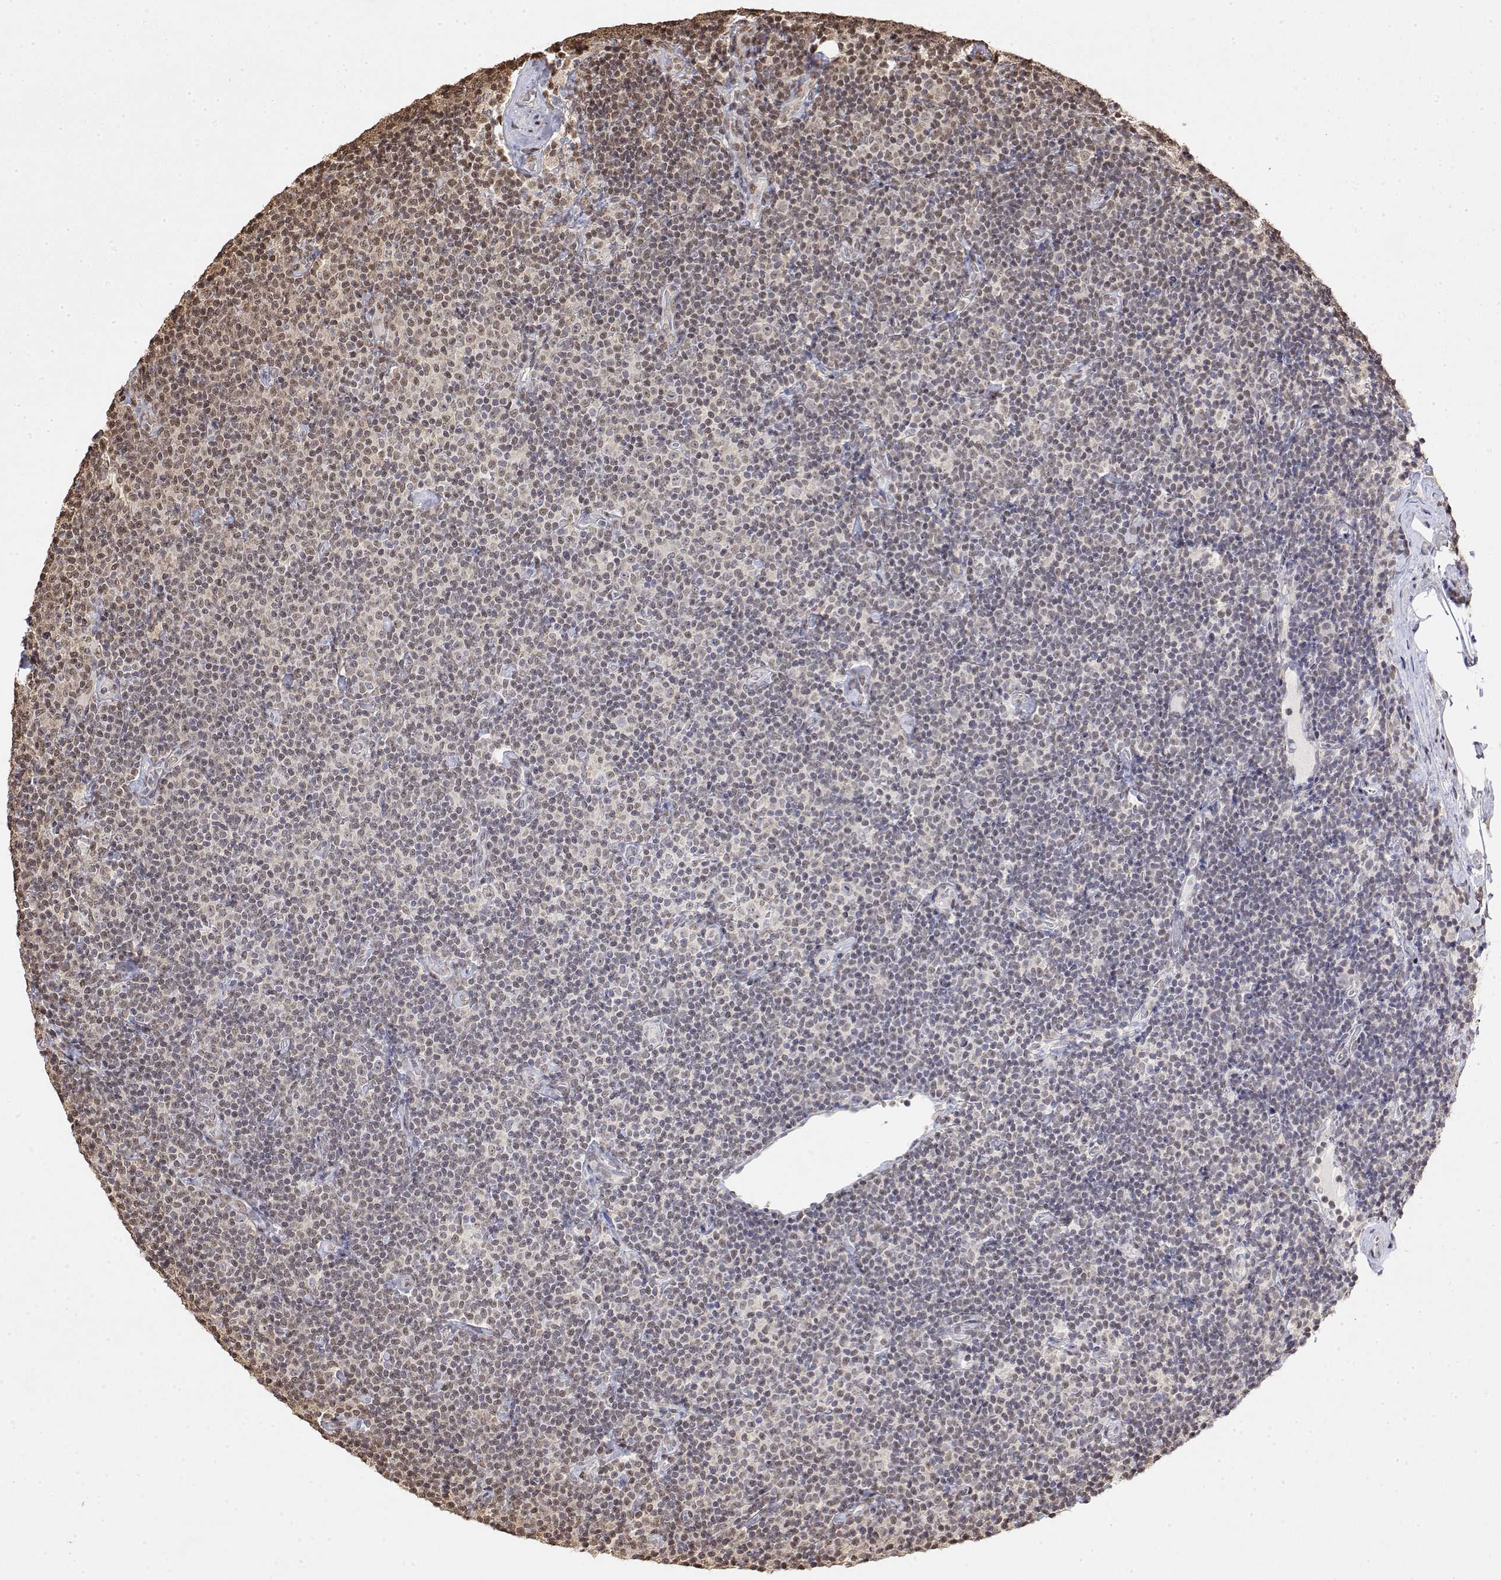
{"staining": {"intensity": "weak", "quantity": ">75%", "location": "nuclear"}, "tissue": "lymphoma", "cell_type": "Tumor cells", "image_type": "cancer", "snomed": [{"axis": "morphology", "description": "Malignant lymphoma, non-Hodgkin's type, Low grade"}, {"axis": "topography", "description": "Lymph node"}], "caption": "Malignant lymphoma, non-Hodgkin's type (low-grade) stained with a protein marker reveals weak staining in tumor cells.", "gene": "TPI1", "patient": {"sex": "male", "age": 81}}